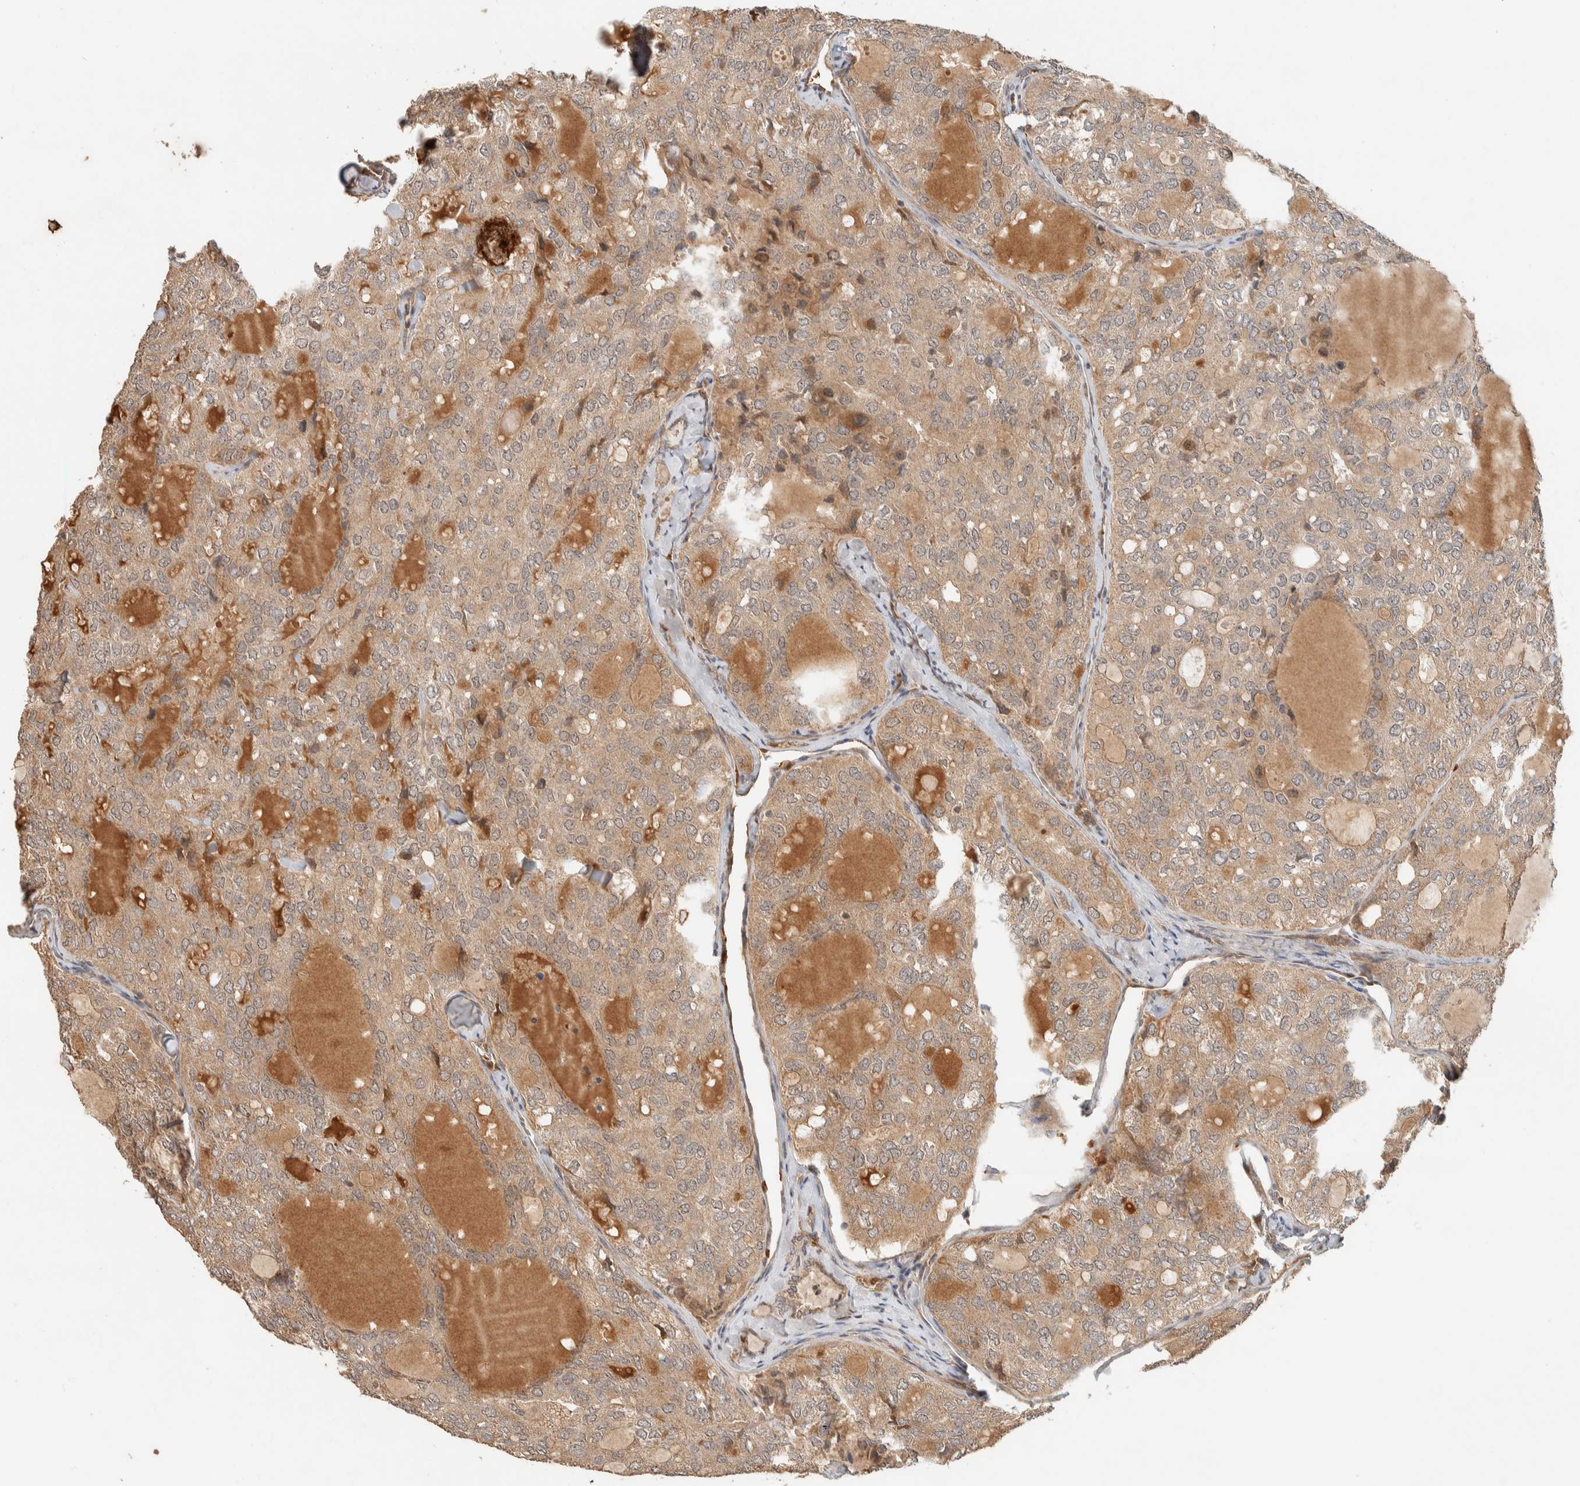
{"staining": {"intensity": "weak", "quantity": ">75%", "location": "cytoplasmic/membranous"}, "tissue": "thyroid cancer", "cell_type": "Tumor cells", "image_type": "cancer", "snomed": [{"axis": "morphology", "description": "Follicular adenoma carcinoma, NOS"}, {"axis": "topography", "description": "Thyroid gland"}], "caption": "Human follicular adenoma carcinoma (thyroid) stained with a brown dye displays weak cytoplasmic/membranous positive expression in approximately >75% of tumor cells.", "gene": "ZBTB2", "patient": {"sex": "male", "age": 75}}